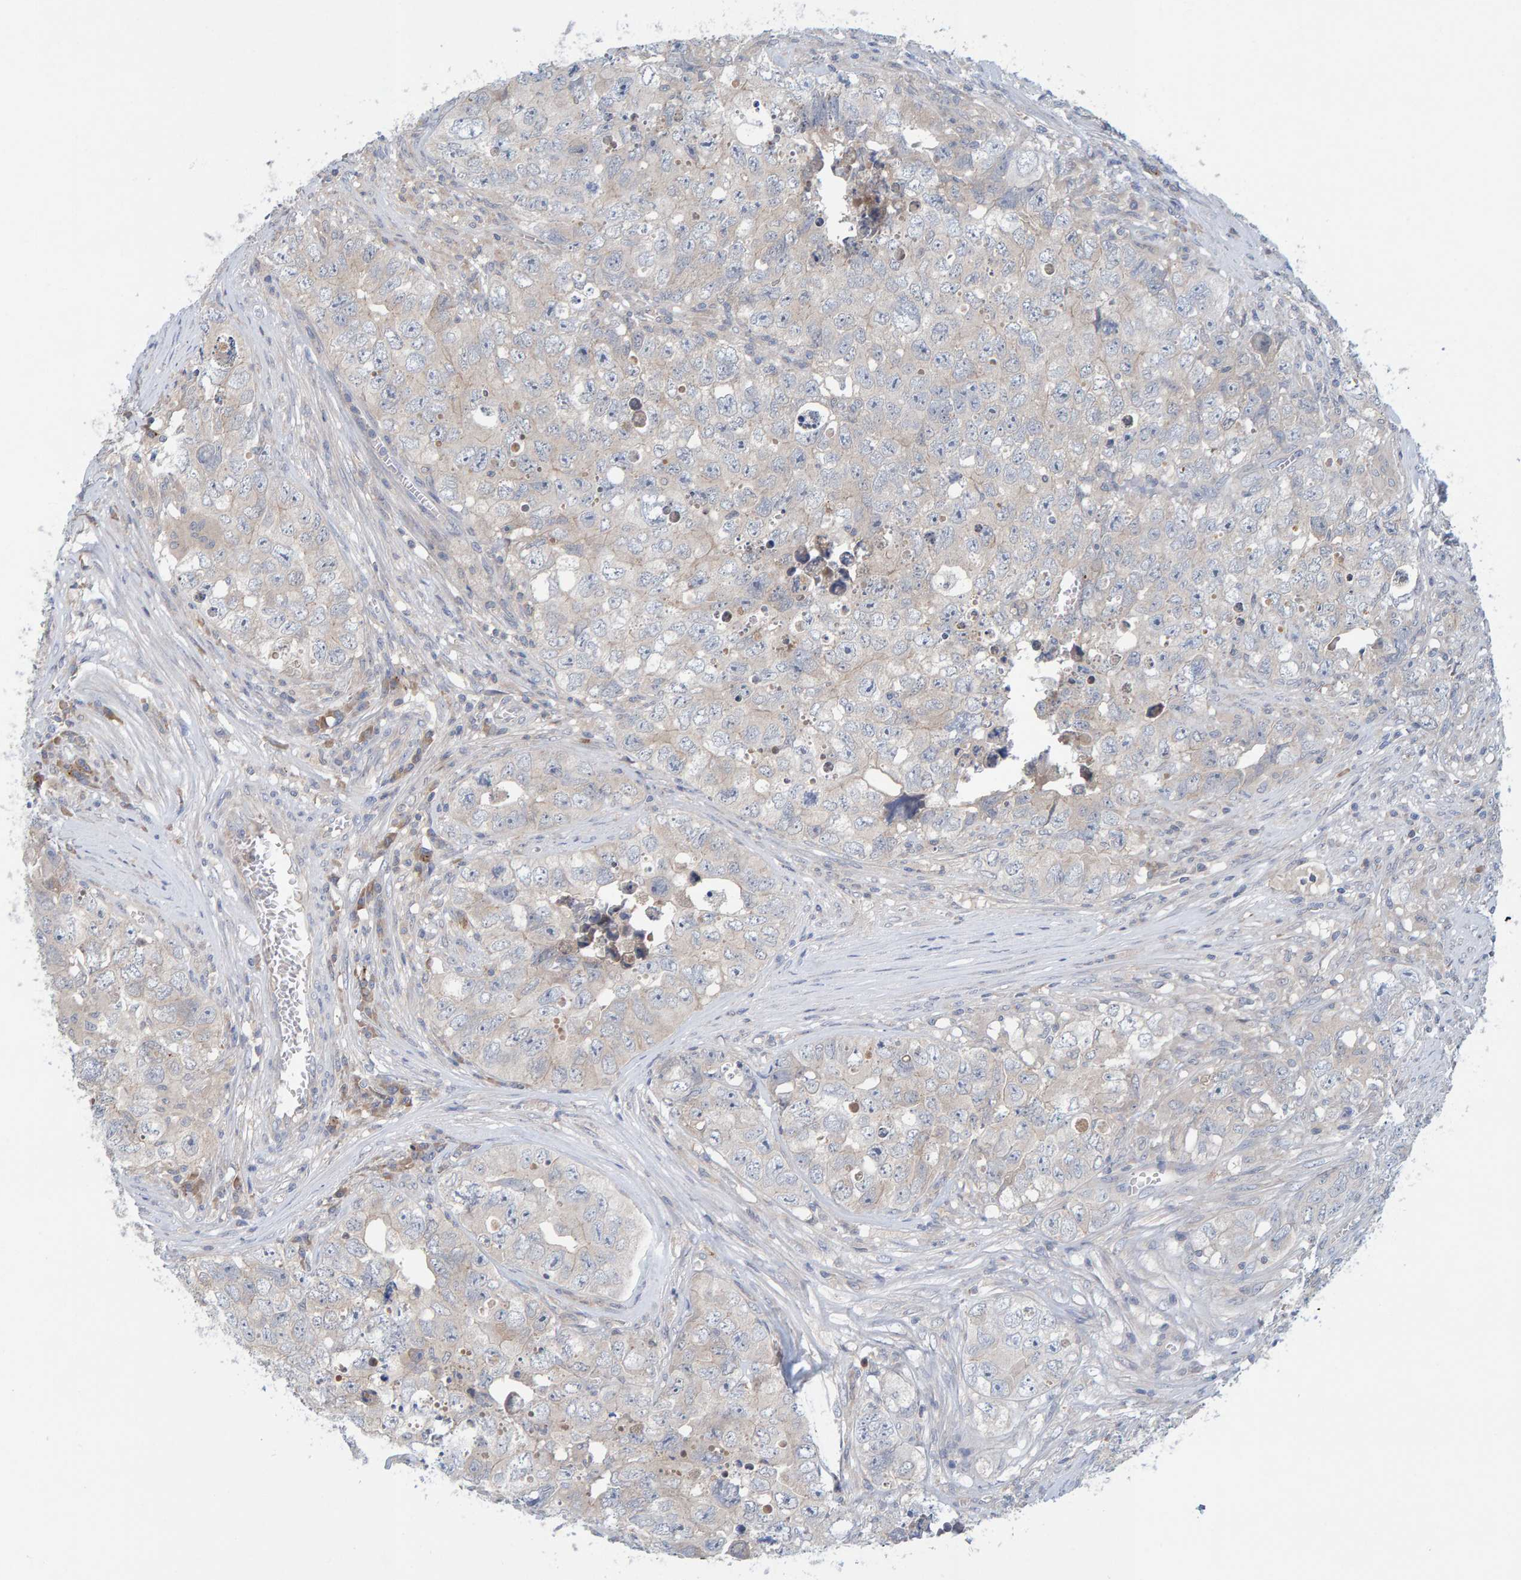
{"staining": {"intensity": "negative", "quantity": "none", "location": "none"}, "tissue": "testis cancer", "cell_type": "Tumor cells", "image_type": "cancer", "snomed": [{"axis": "morphology", "description": "Seminoma, NOS"}, {"axis": "morphology", "description": "Carcinoma, Embryonal, NOS"}, {"axis": "topography", "description": "Testis"}], "caption": "This is an IHC image of human seminoma (testis). There is no positivity in tumor cells.", "gene": "TATDN1", "patient": {"sex": "male", "age": 43}}